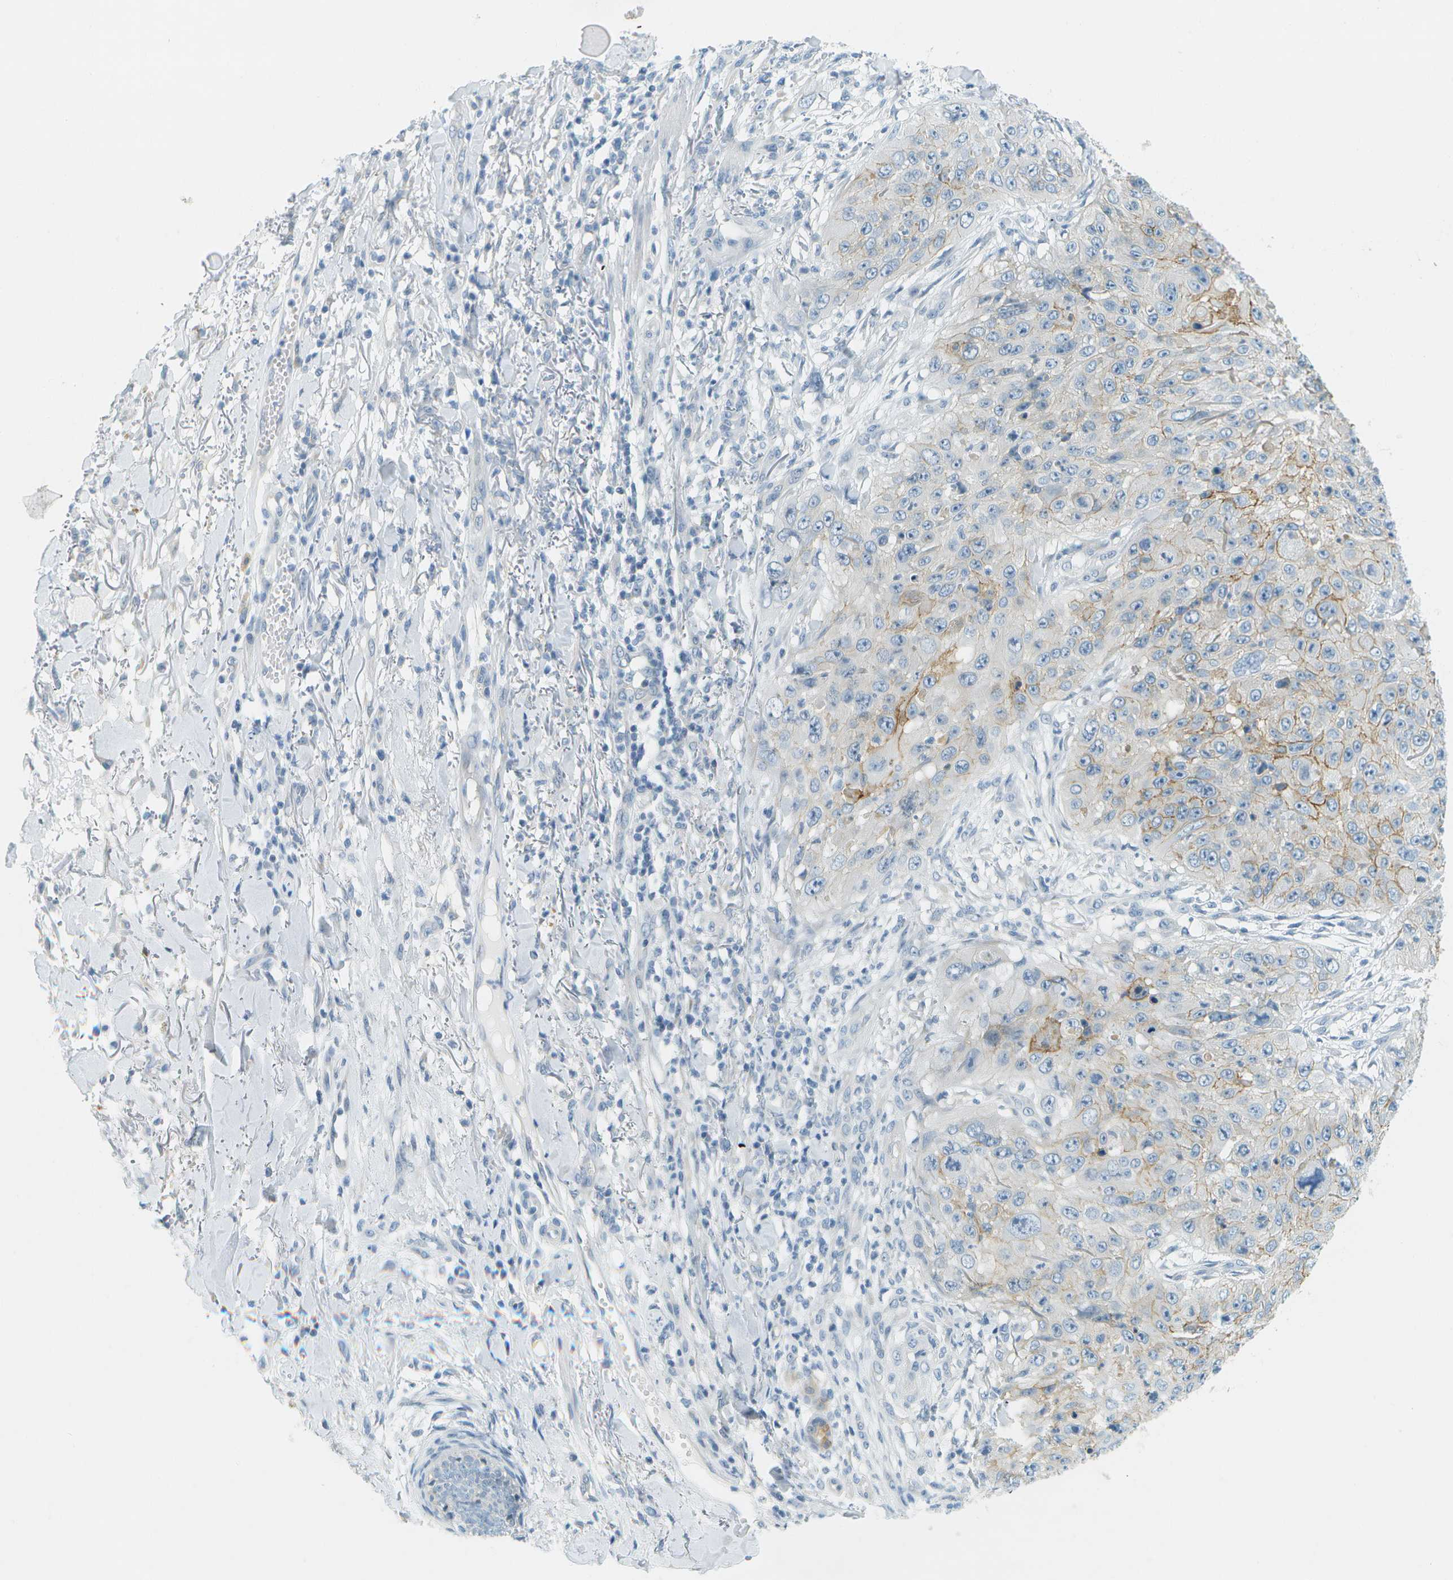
{"staining": {"intensity": "moderate", "quantity": "<25%", "location": "cytoplasmic/membranous"}, "tissue": "skin cancer", "cell_type": "Tumor cells", "image_type": "cancer", "snomed": [{"axis": "morphology", "description": "Squamous cell carcinoma, NOS"}, {"axis": "topography", "description": "Skin"}], "caption": "A brown stain highlights moderate cytoplasmic/membranous positivity of a protein in skin cancer tumor cells.", "gene": "SMYD5", "patient": {"sex": "female", "age": 80}}